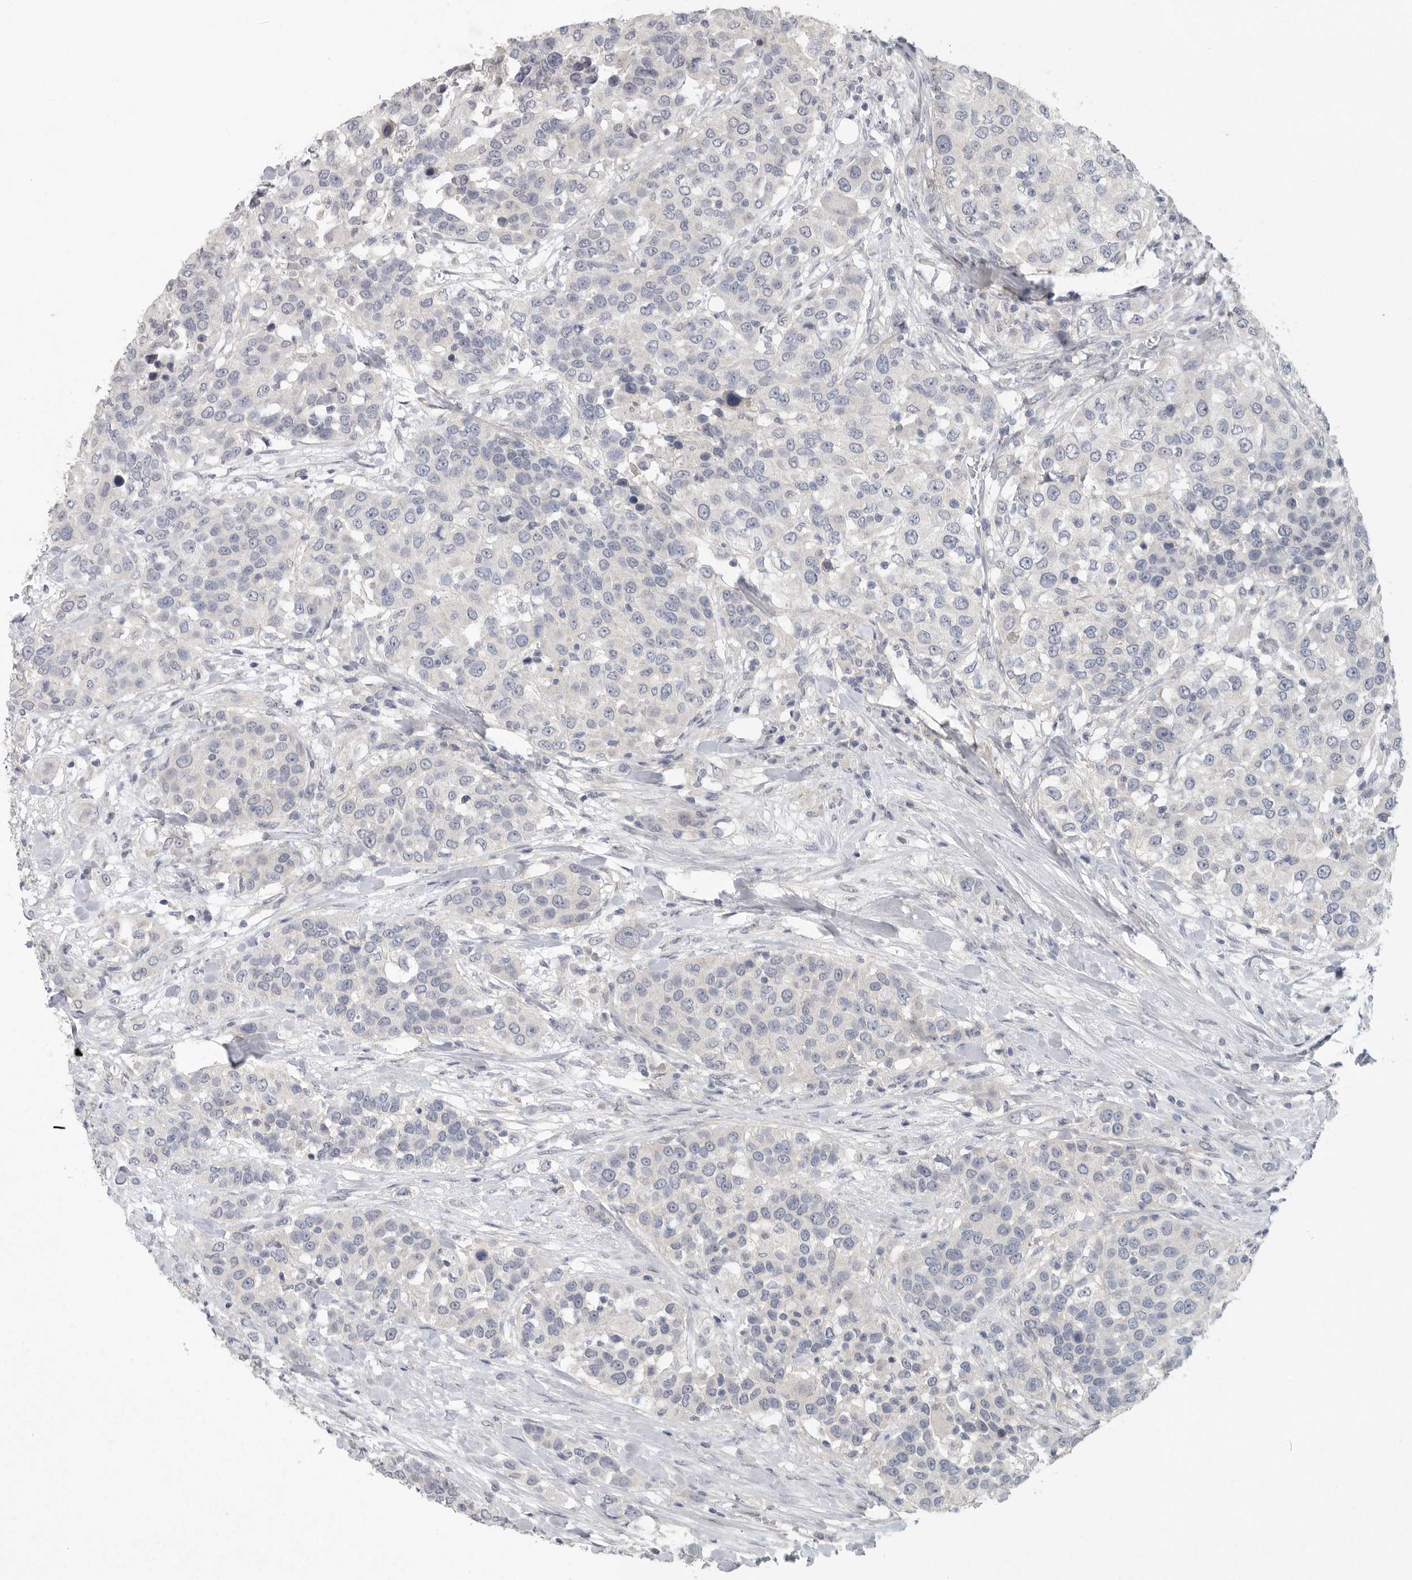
{"staining": {"intensity": "negative", "quantity": "none", "location": "none"}, "tissue": "urothelial cancer", "cell_type": "Tumor cells", "image_type": "cancer", "snomed": [{"axis": "morphology", "description": "Urothelial carcinoma, High grade"}, {"axis": "topography", "description": "Urinary bladder"}], "caption": "Immunohistochemical staining of human urothelial carcinoma (high-grade) demonstrates no significant expression in tumor cells.", "gene": "REG4", "patient": {"sex": "female", "age": 80}}